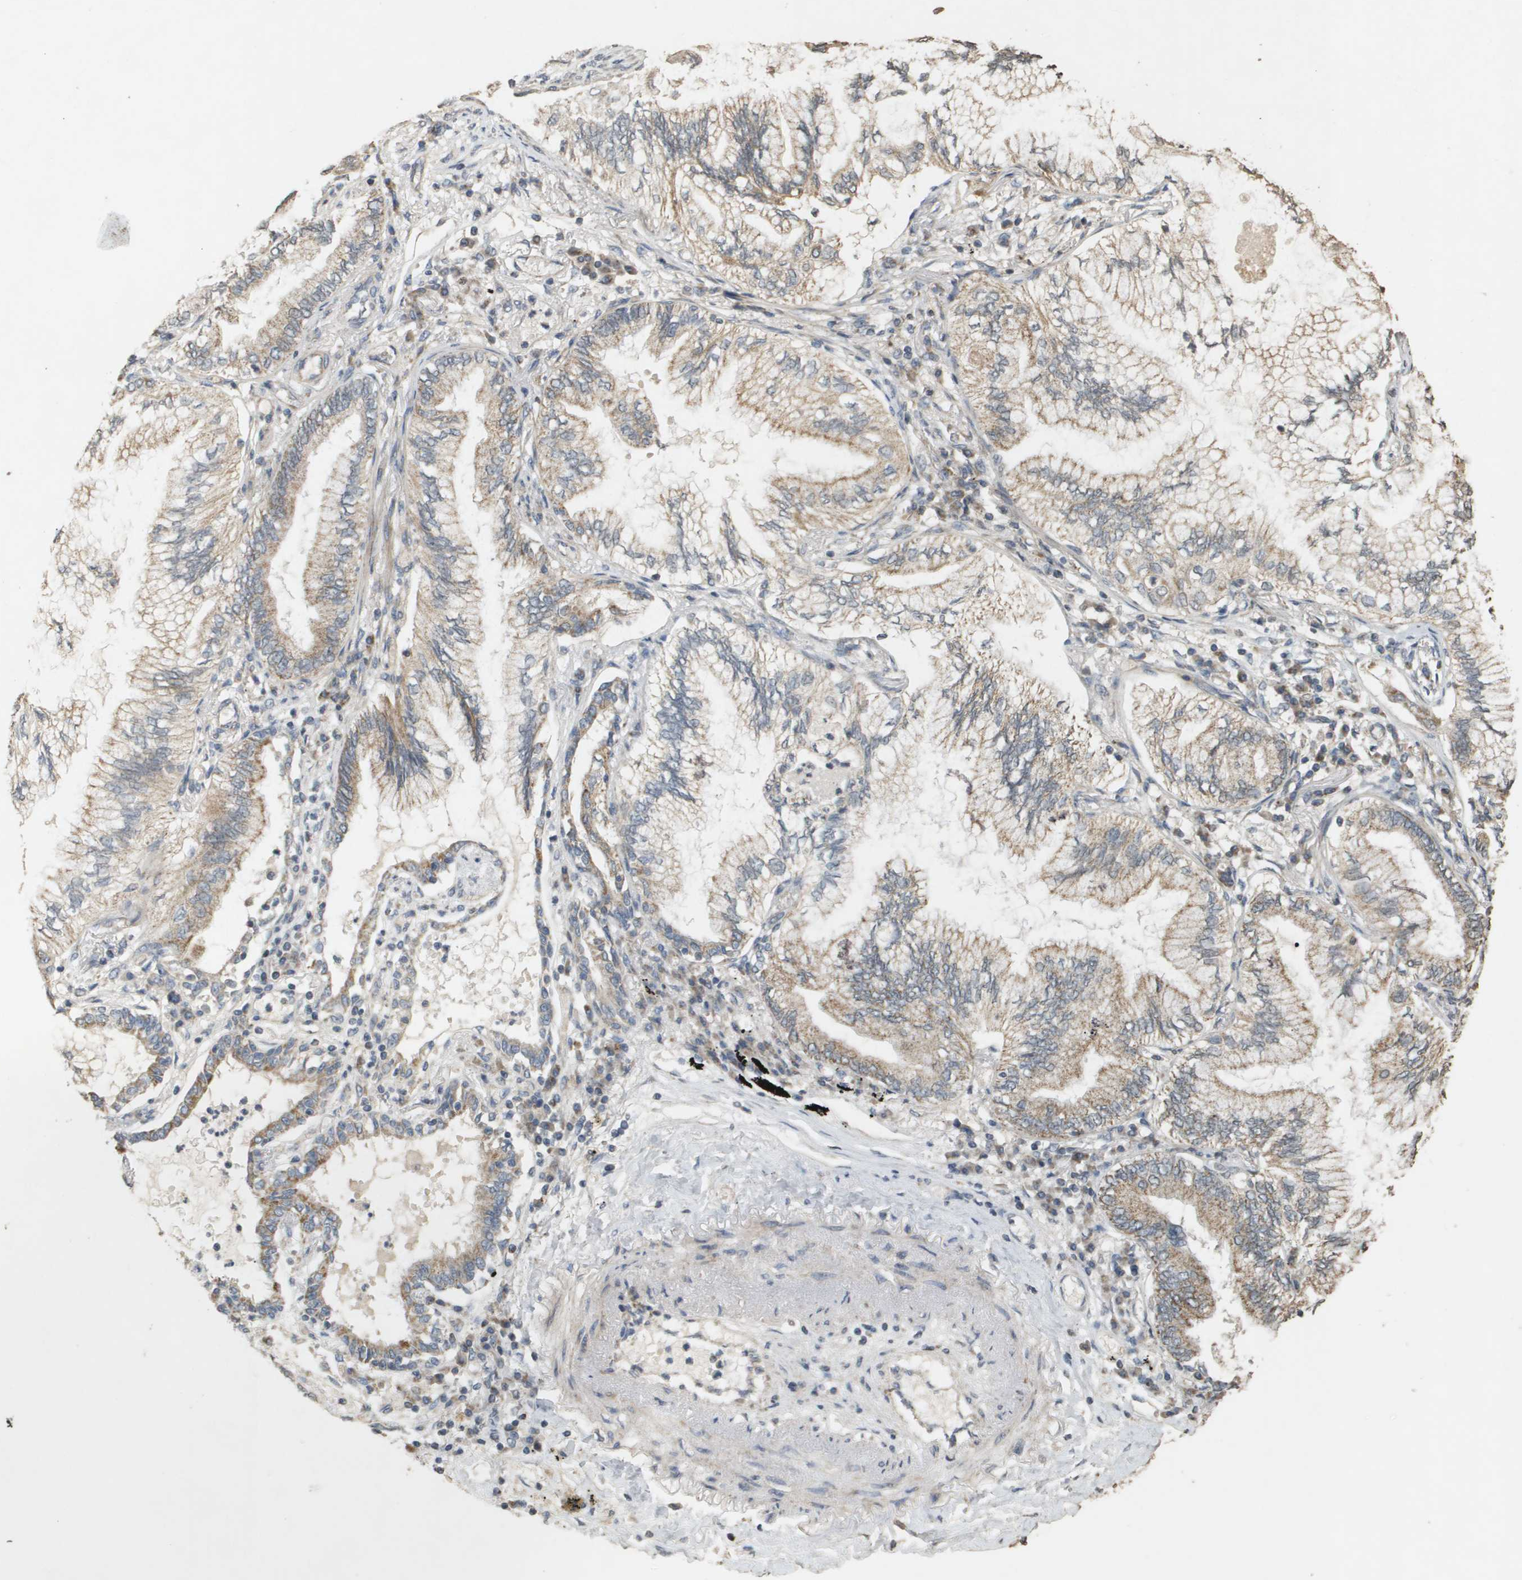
{"staining": {"intensity": "moderate", "quantity": ">75%", "location": "cytoplasmic/membranous"}, "tissue": "lung cancer", "cell_type": "Tumor cells", "image_type": "cancer", "snomed": [{"axis": "morphology", "description": "Normal tissue, NOS"}, {"axis": "morphology", "description": "Adenocarcinoma, NOS"}, {"axis": "topography", "description": "Bronchus"}, {"axis": "topography", "description": "Lung"}], "caption": "Human adenocarcinoma (lung) stained with a protein marker displays moderate staining in tumor cells.", "gene": "RAB21", "patient": {"sex": "female", "age": 70}}